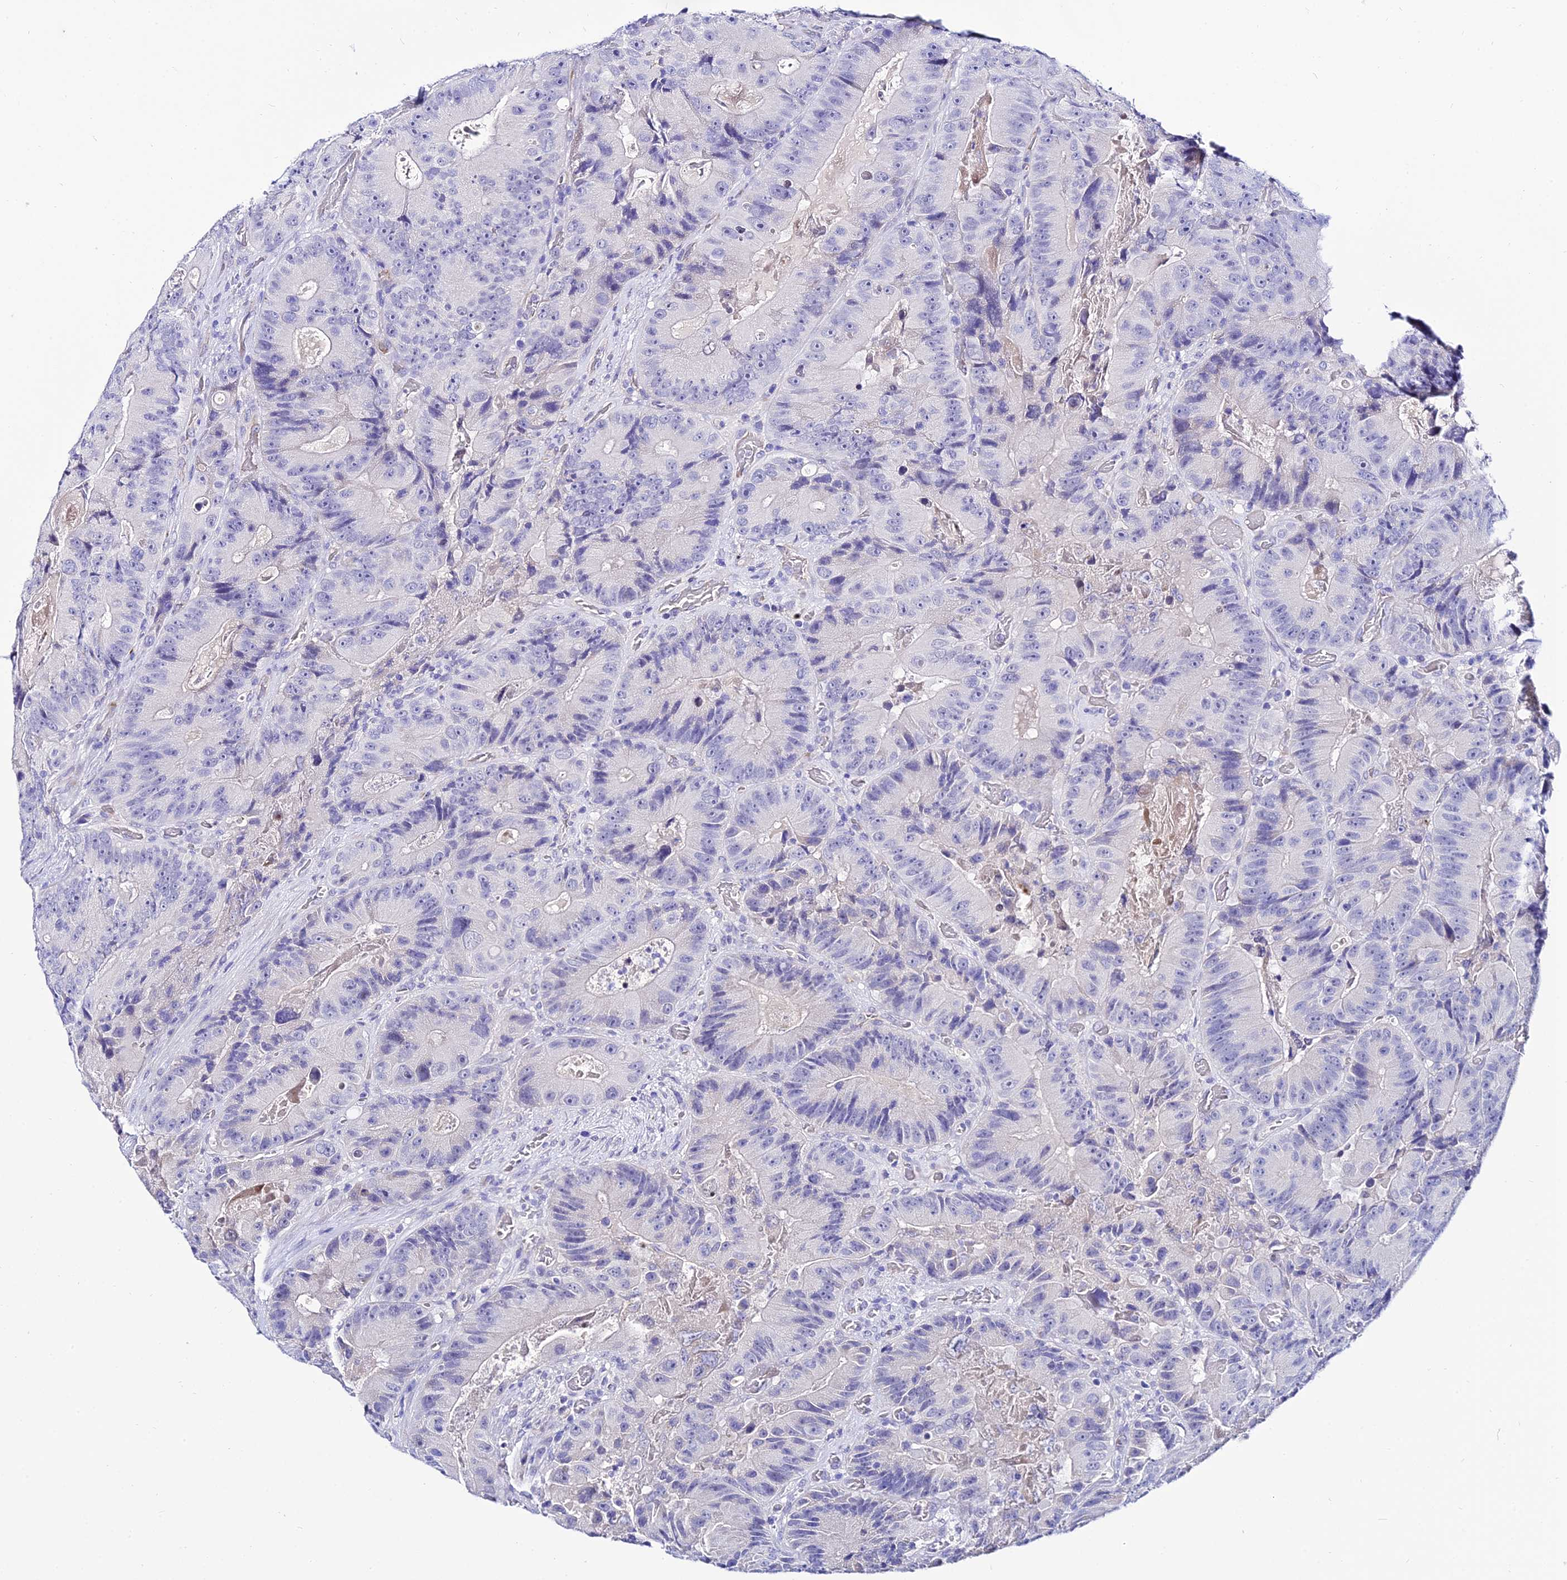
{"staining": {"intensity": "negative", "quantity": "none", "location": "none"}, "tissue": "colorectal cancer", "cell_type": "Tumor cells", "image_type": "cancer", "snomed": [{"axis": "morphology", "description": "Adenocarcinoma, NOS"}, {"axis": "topography", "description": "Colon"}], "caption": "The micrograph displays no significant positivity in tumor cells of colorectal adenocarcinoma.", "gene": "DEFB106A", "patient": {"sex": "female", "age": 86}}